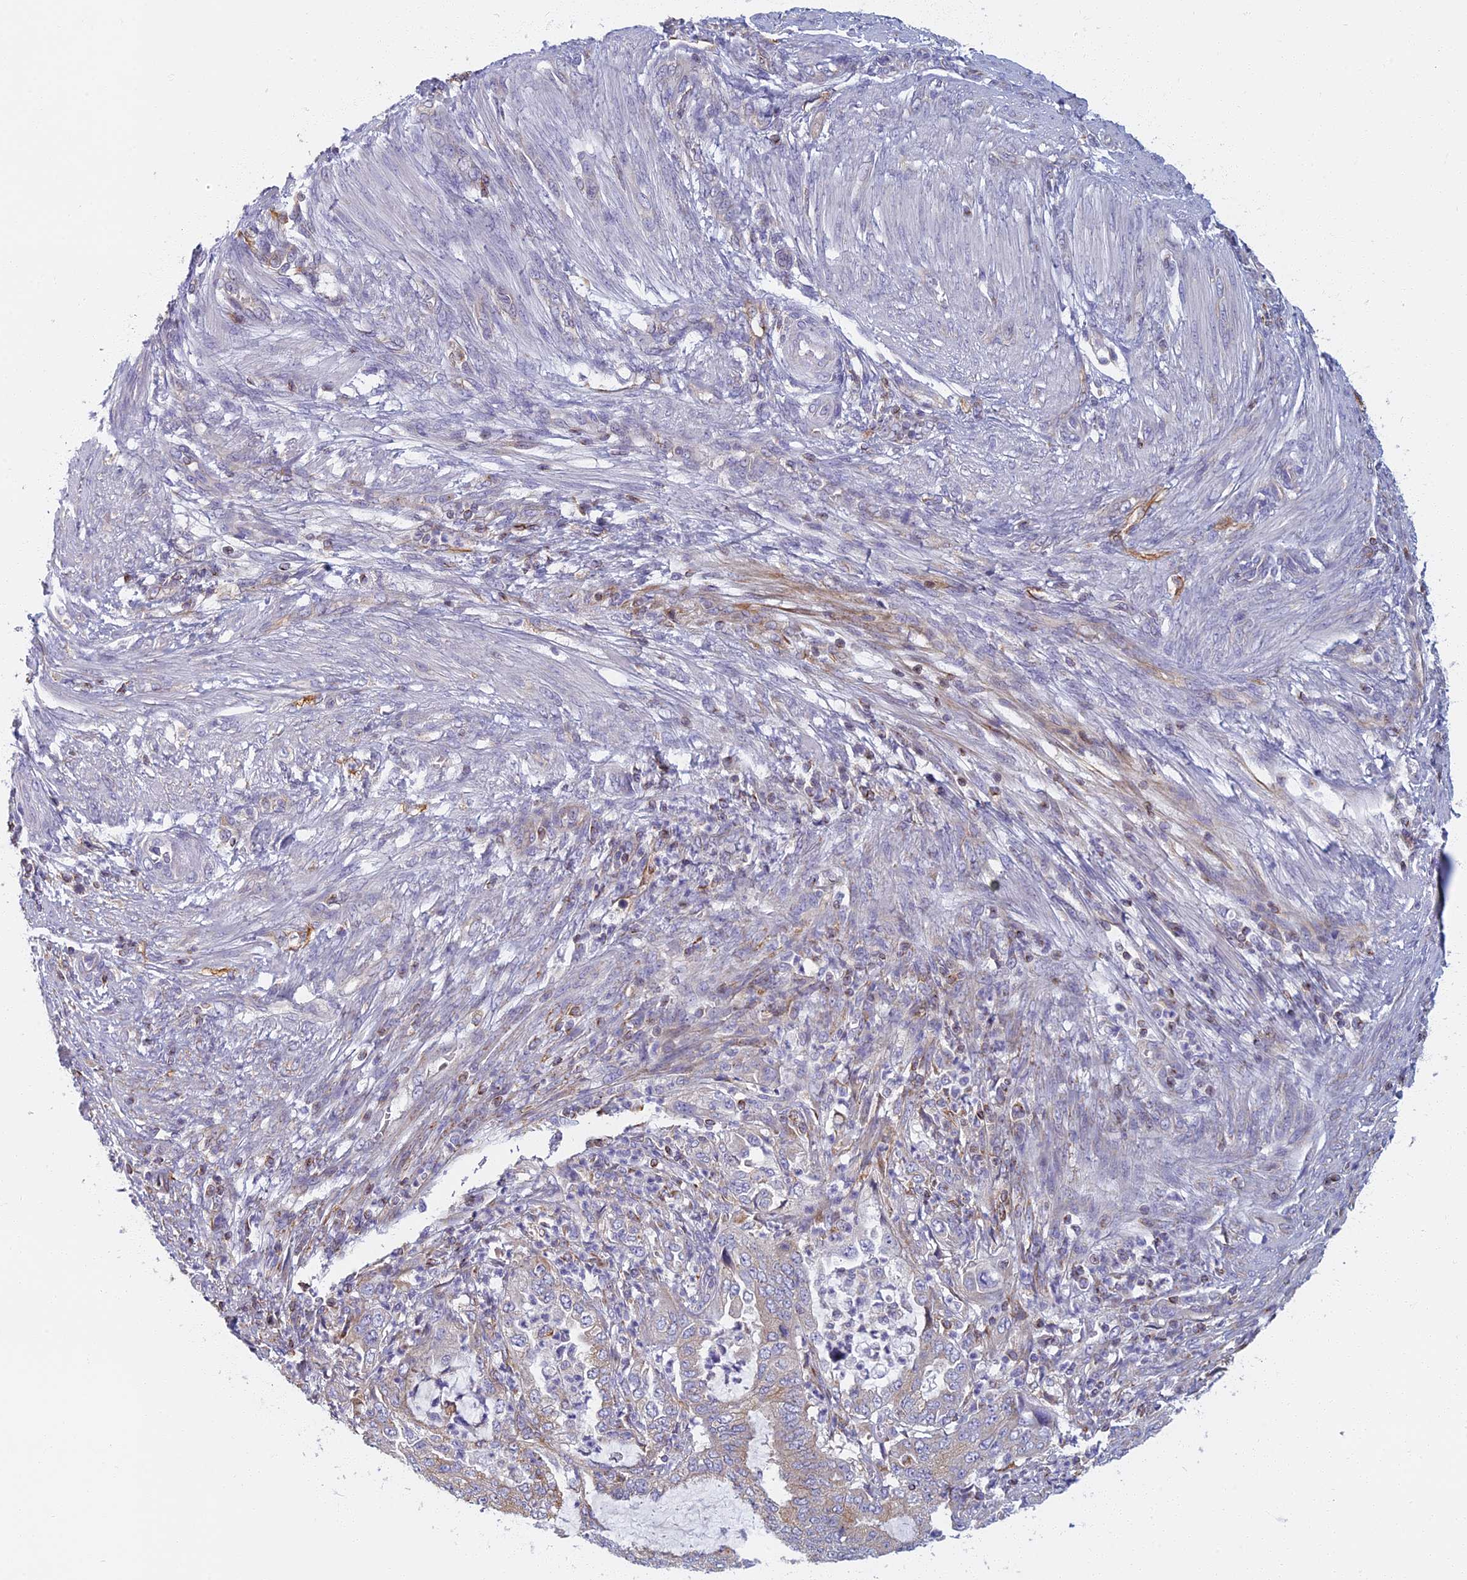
{"staining": {"intensity": "negative", "quantity": "none", "location": "none"}, "tissue": "endometrial cancer", "cell_type": "Tumor cells", "image_type": "cancer", "snomed": [{"axis": "morphology", "description": "Adenocarcinoma, NOS"}, {"axis": "topography", "description": "Endometrium"}], "caption": "There is no significant expression in tumor cells of endometrial cancer (adenocarcinoma).", "gene": "NOL10", "patient": {"sex": "female", "age": 51}}